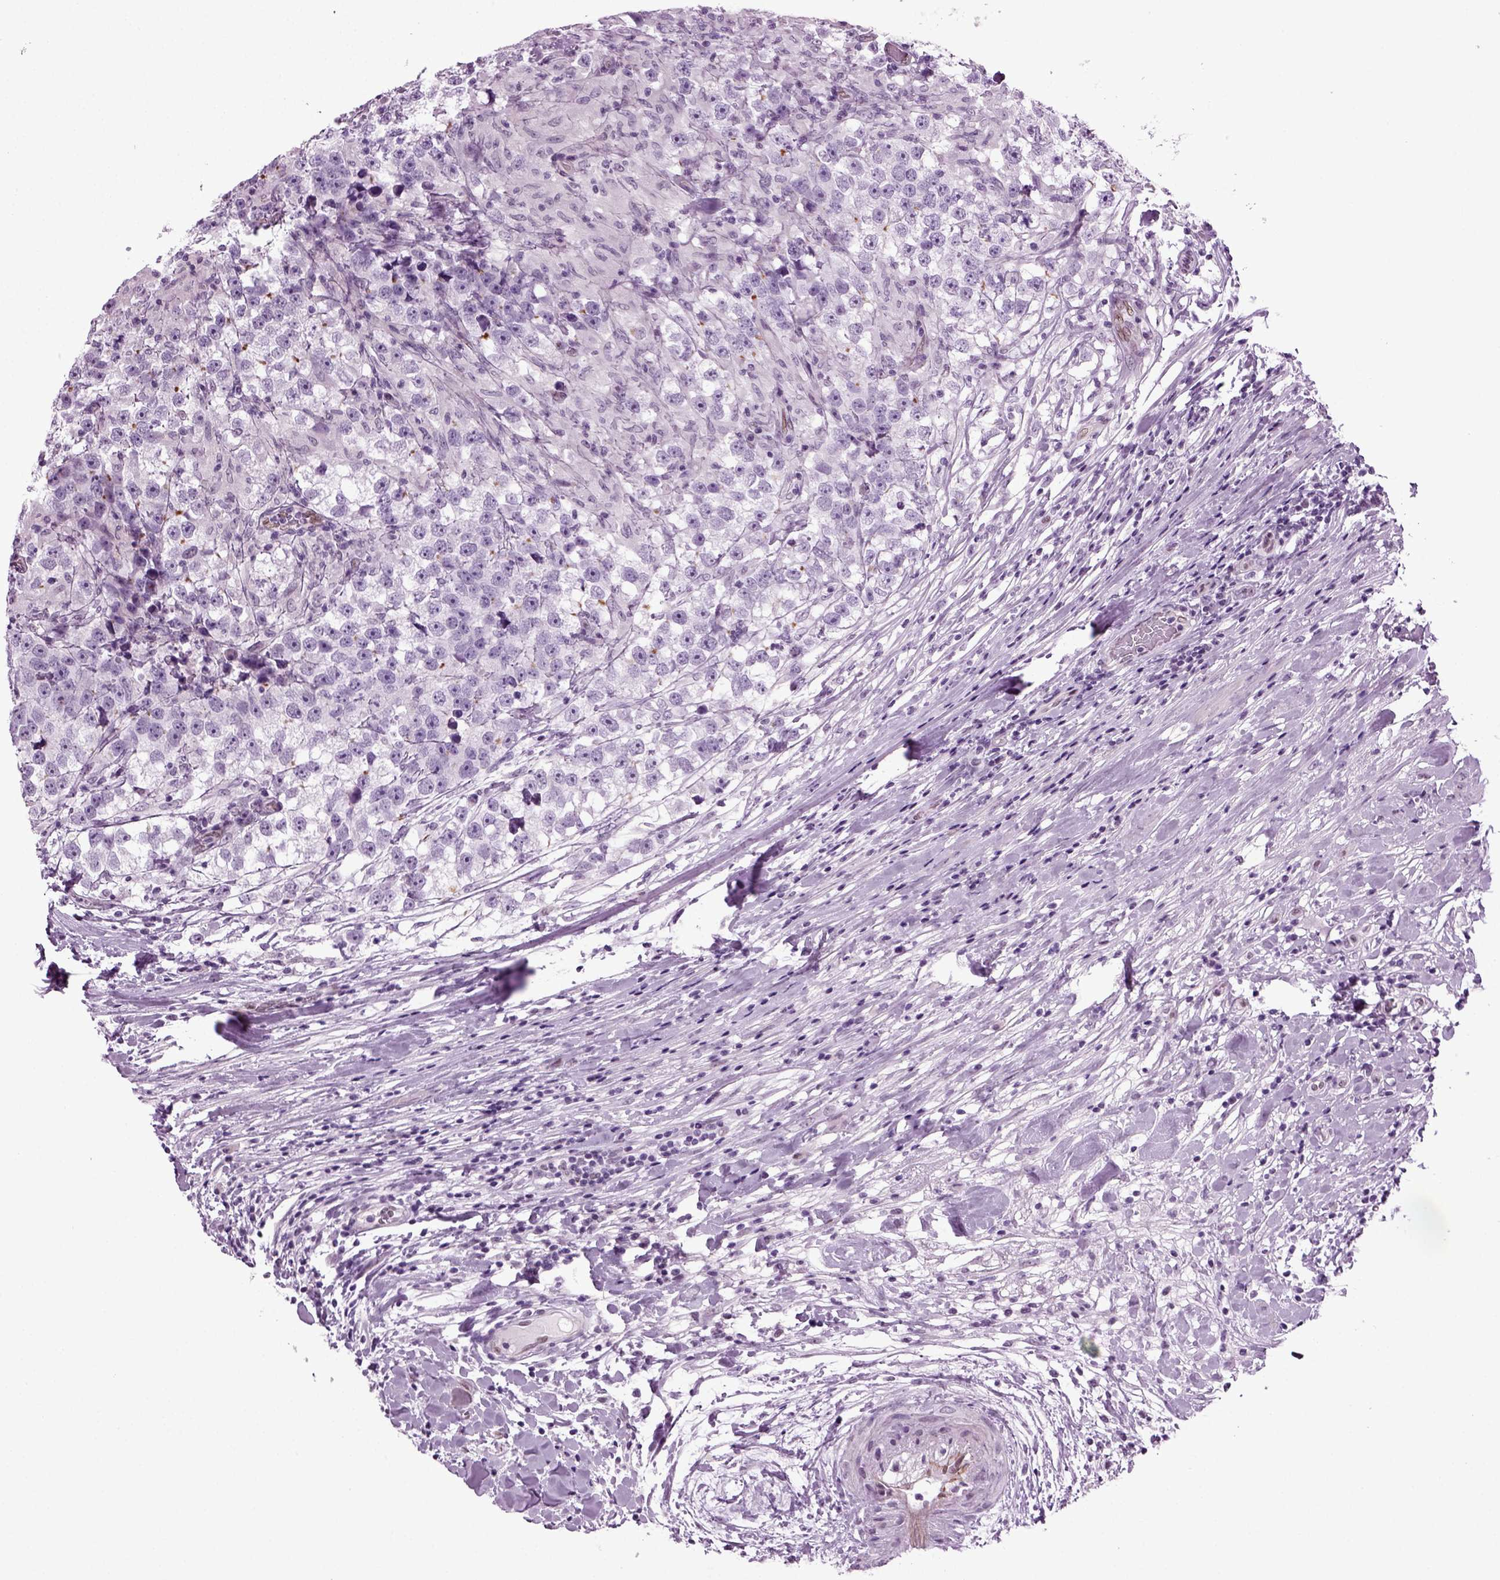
{"staining": {"intensity": "negative", "quantity": "none", "location": "none"}, "tissue": "testis cancer", "cell_type": "Tumor cells", "image_type": "cancer", "snomed": [{"axis": "morphology", "description": "Seminoma, NOS"}, {"axis": "topography", "description": "Testis"}], "caption": "Tumor cells show no significant protein staining in testis cancer. (DAB immunohistochemistry with hematoxylin counter stain).", "gene": "RFX3", "patient": {"sex": "male", "age": 46}}